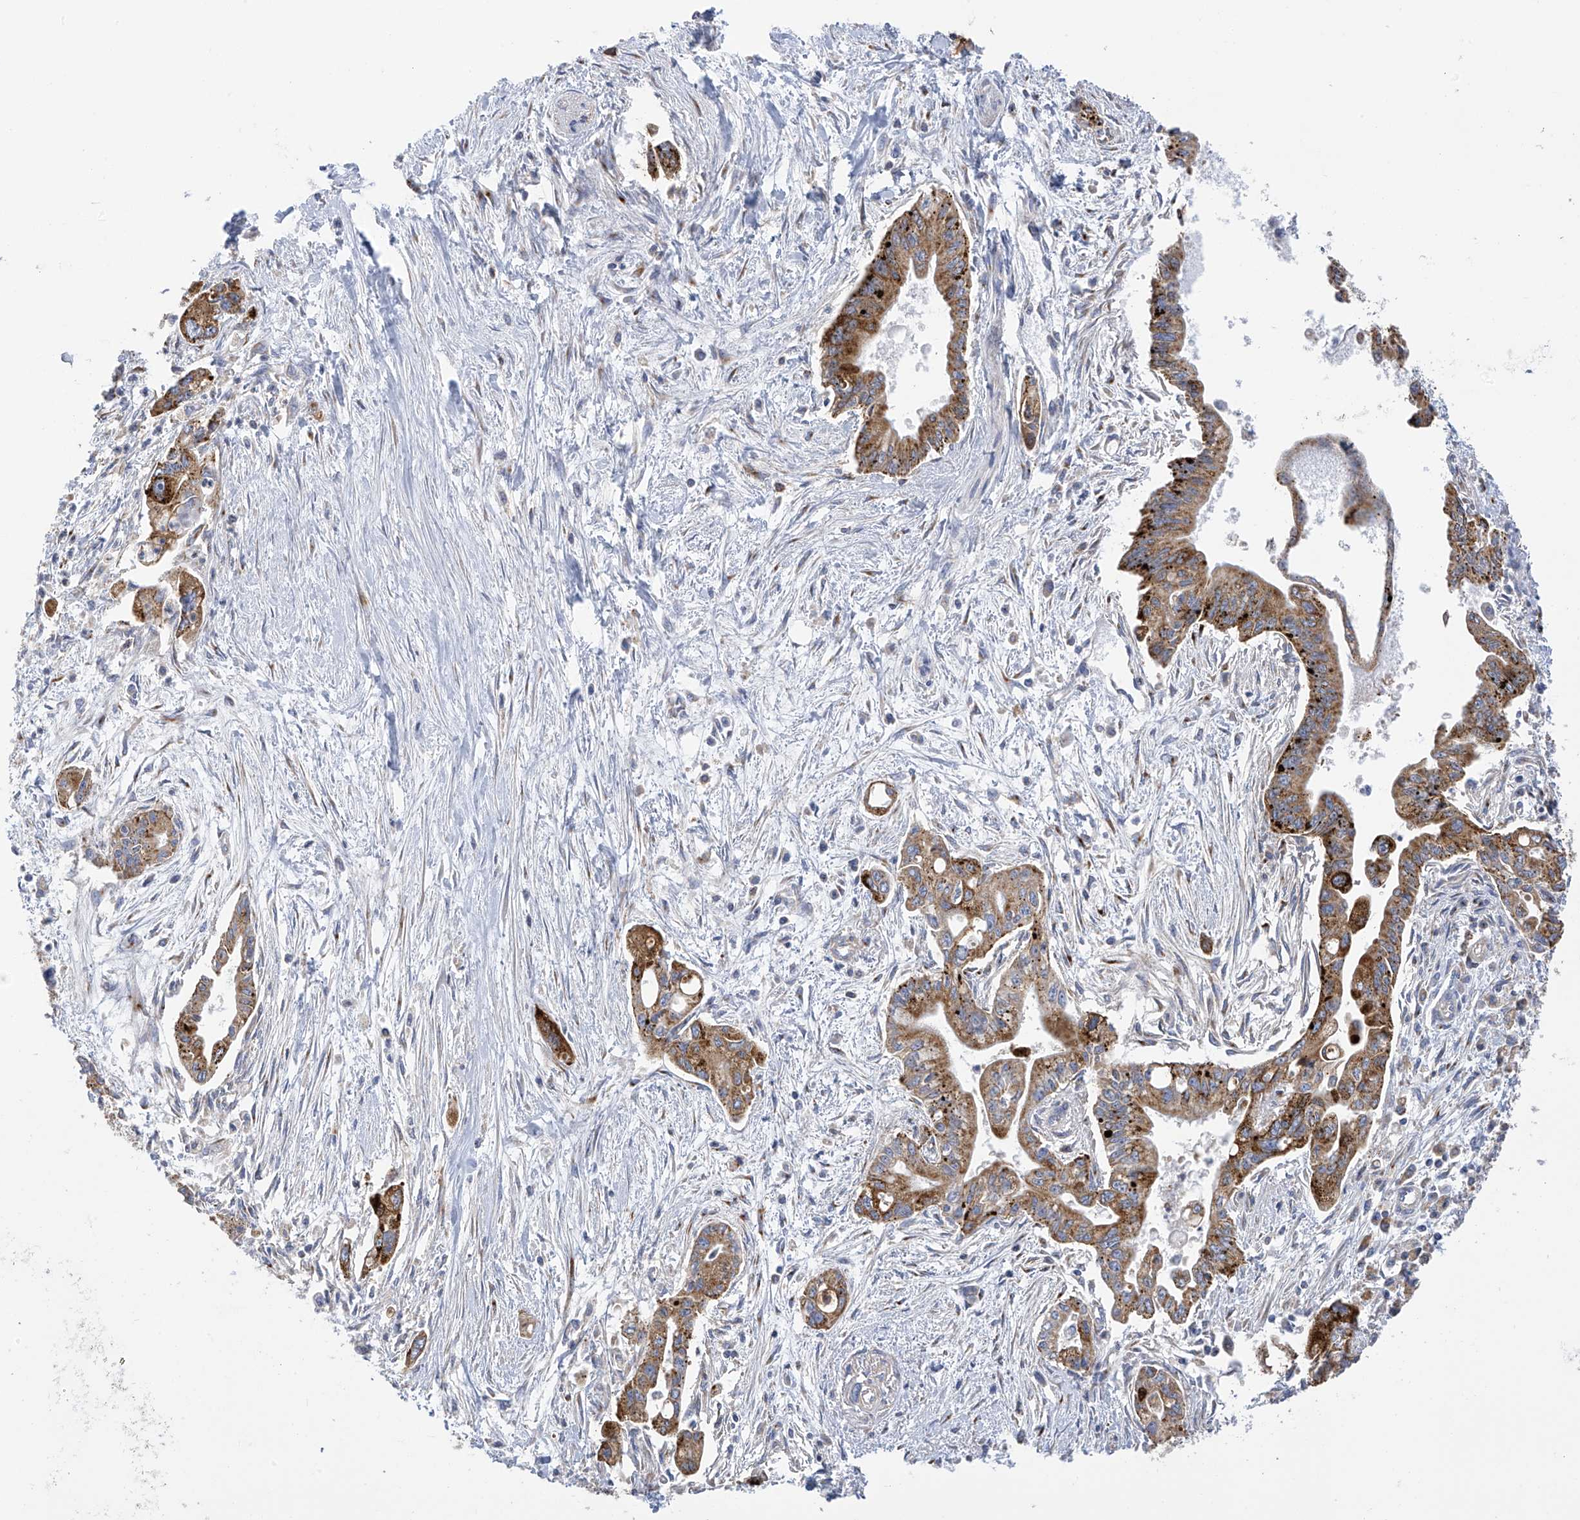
{"staining": {"intensity": "strong", "quantity": "25%-75%", "location": "cytoplasmic/membranous"}, "tissue": "pancreatic cancer", "cell_type": "Tumor cells", "image_type": "cancer", "snomed": [{"axis": "morphology", "description": "Adenocarcinoma, NOS"}, {"axis": "topography", "description": "Pancreas"}], "caption": "Pancreatic adenocarcinoma stained for a protein (brown) displays strong cytoplasmic/membranous positive positivity in approximately 25%-75% of tumor cells.", "gene": "ITM2B", "patient": {"sex": "male", "age": 70}}